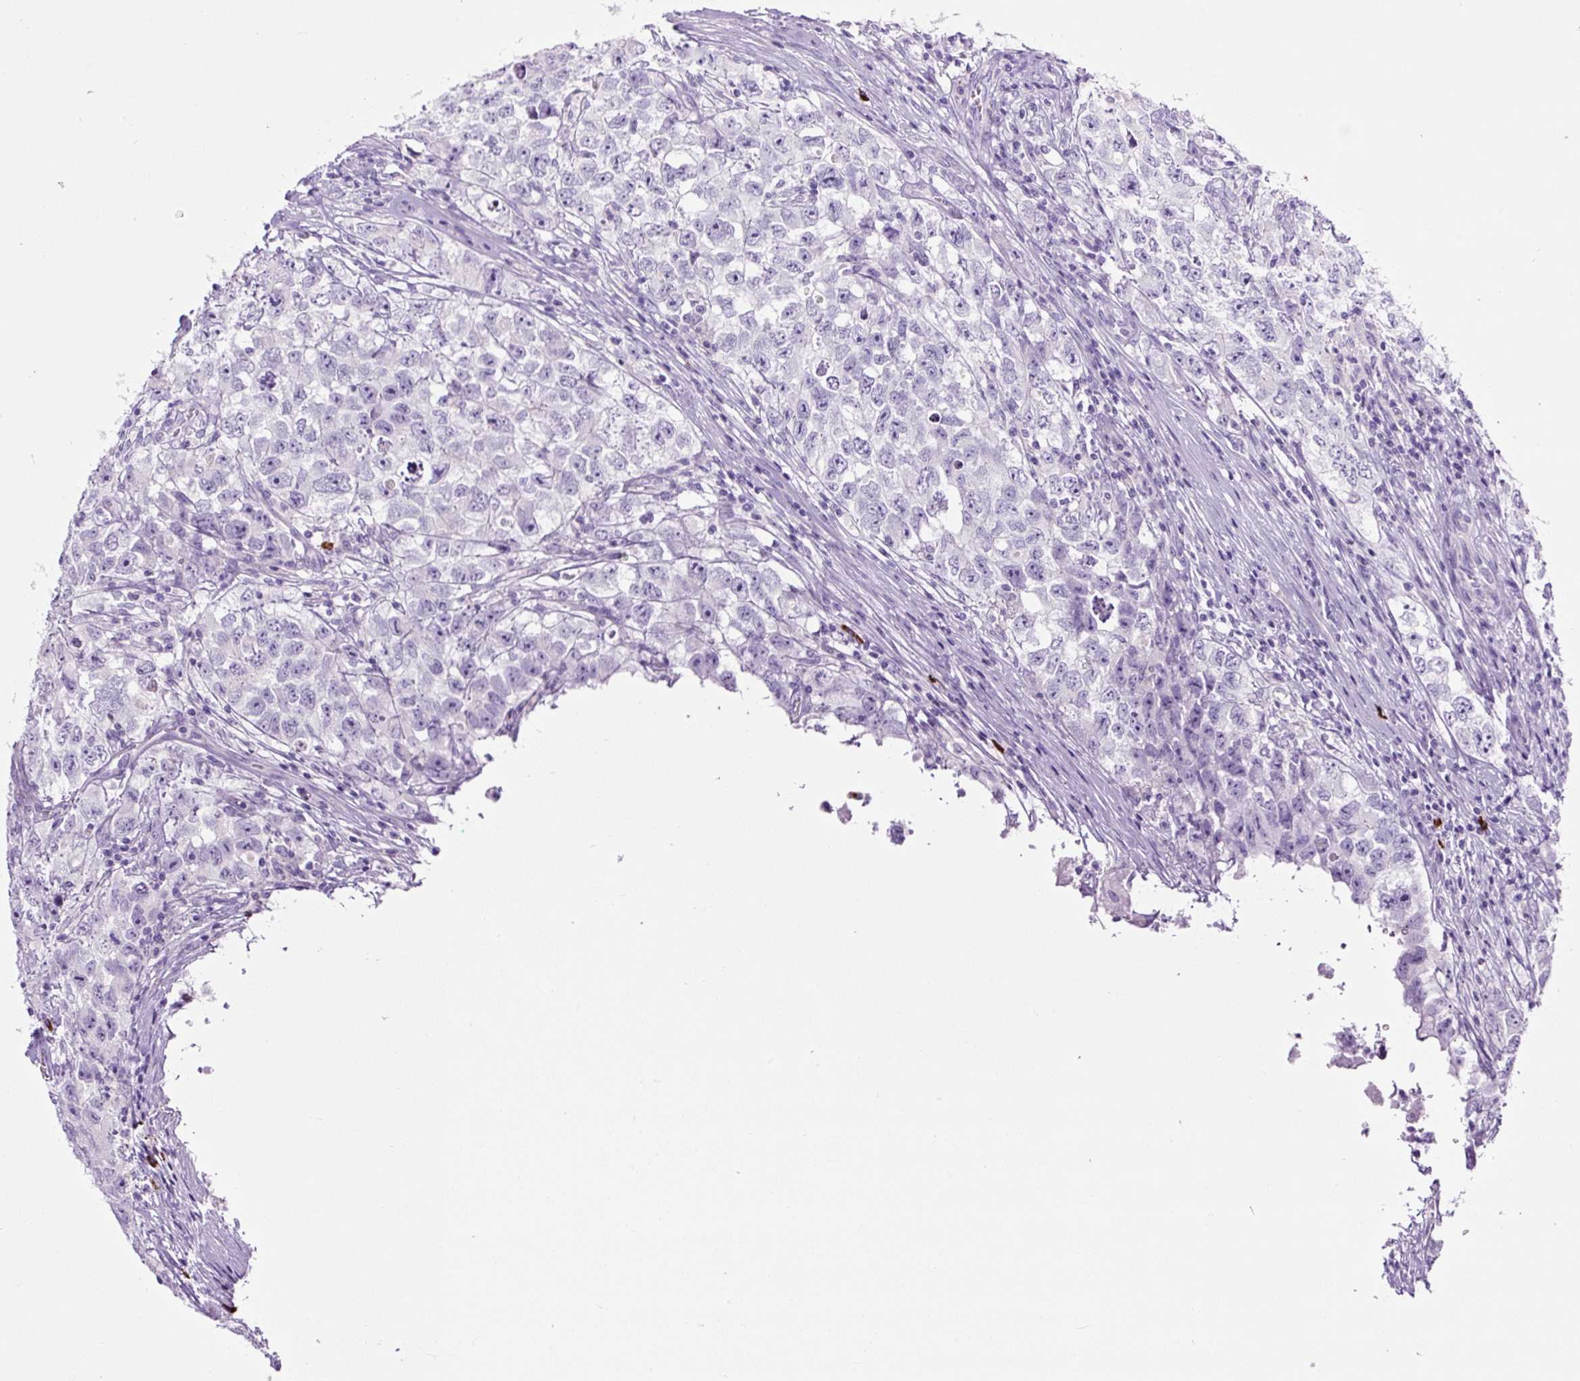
{"staining": {"intensity": "negative", "quantity": "none", "location": "none"}, "tissue": "testis cancer", "cell_type": "Tumor cells", "image_type": "cancer", "snomed": [{"axis": "morphology", "description": "Seminoma, NOS"}, {"axis": "morphology", "description": "Carcinoma, Embryonal, NOS"}, {"axis": "topography", "description": "Testis"}], "caption": "Tumor cells are negative for protein expression in human testis embryonal carcinoma.", "gene": "RNF212B", "patient": {"sex": "male", "age": 43}}